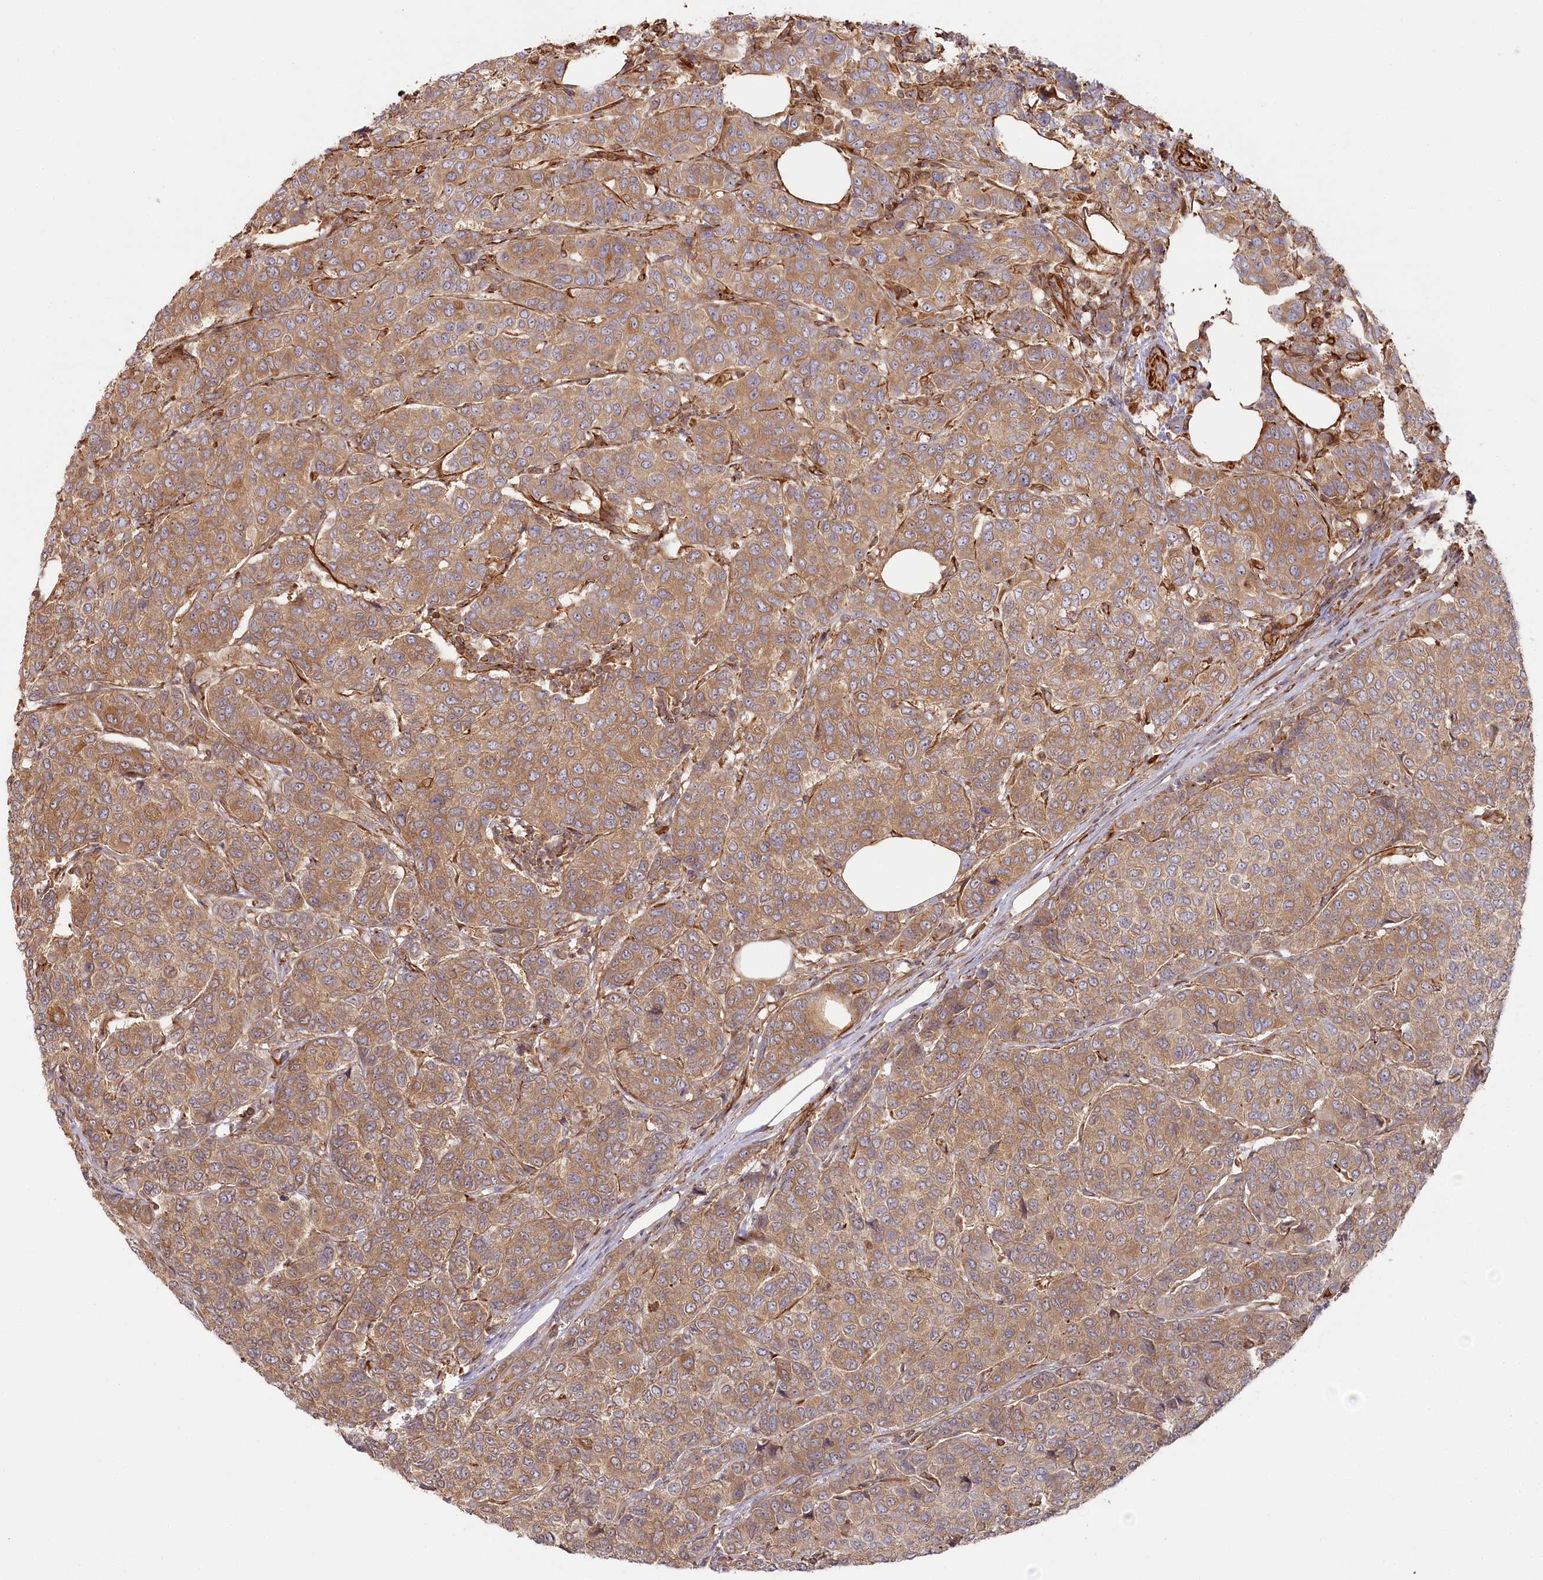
{"staining": {"intensity": "moderate", "quantity": ">75%", "location": "cytoplasmic/membranous"}, "tissue": "breast cancer", "cell_type": "Tumor cells", "image_type": "cancer", "snomed": [{"axis": "morphology", "description": "Duct carcinoma"}, {"axis": "topography", "description": "Breast"}], "caption": "Invasive ductal carcinoma (breast) stained for a protein reveals moderate cytoplasmic/membranous positivity in tumor cells. (DAB (3,3'-diaminobenzidine) IHC with brightfield microscopy, high magnification).", "gene": "TTC1", "patient": {"sex": "female", "age": 55}}